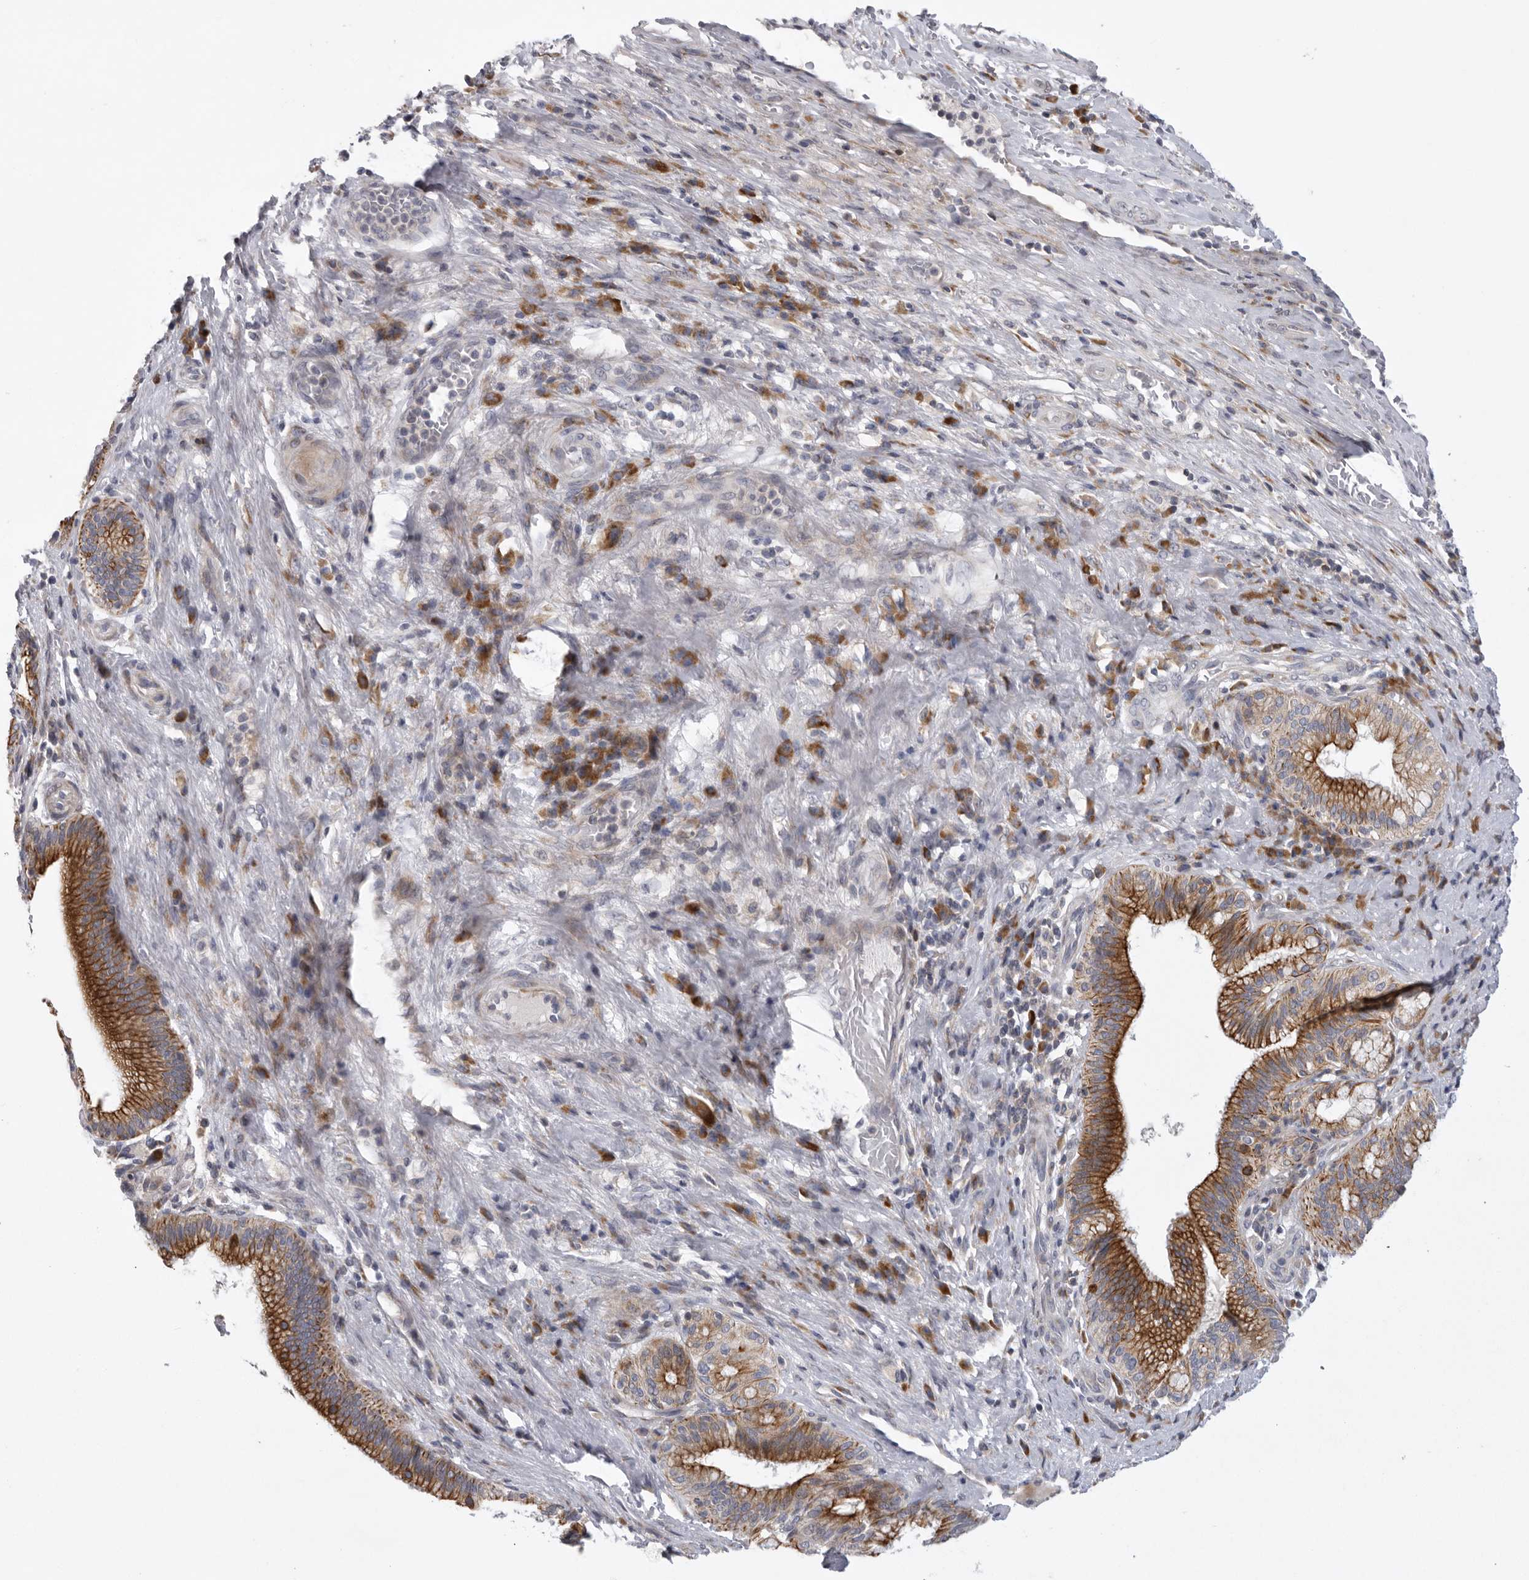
{"staining": {"intensity": "strong", "quantity": ">75%", "location": "cytoplasmic/membranous"}, "tissue": "liver cancer", "cell_type": "Tumor cells", "image_type": "cancer", "snomed": [{"axis": "morphology", "description": "Normal tissue, NOS"}, {"axis": "morphology", "description": "Cholangiocarcinoma"}, {"axis": "topography", "description": "Liver"}, {"axis": "topography", "description": "Peripheral nerve tissue"}], "caption": "The micrograph exhibits staining of cholangiocarcinoma (liver), revealing strong cytoplasmic/membranous protein expression (brown color) within tumor cells.", "gene": "USP24", "patient": {"sex": "female", "age": 73}}